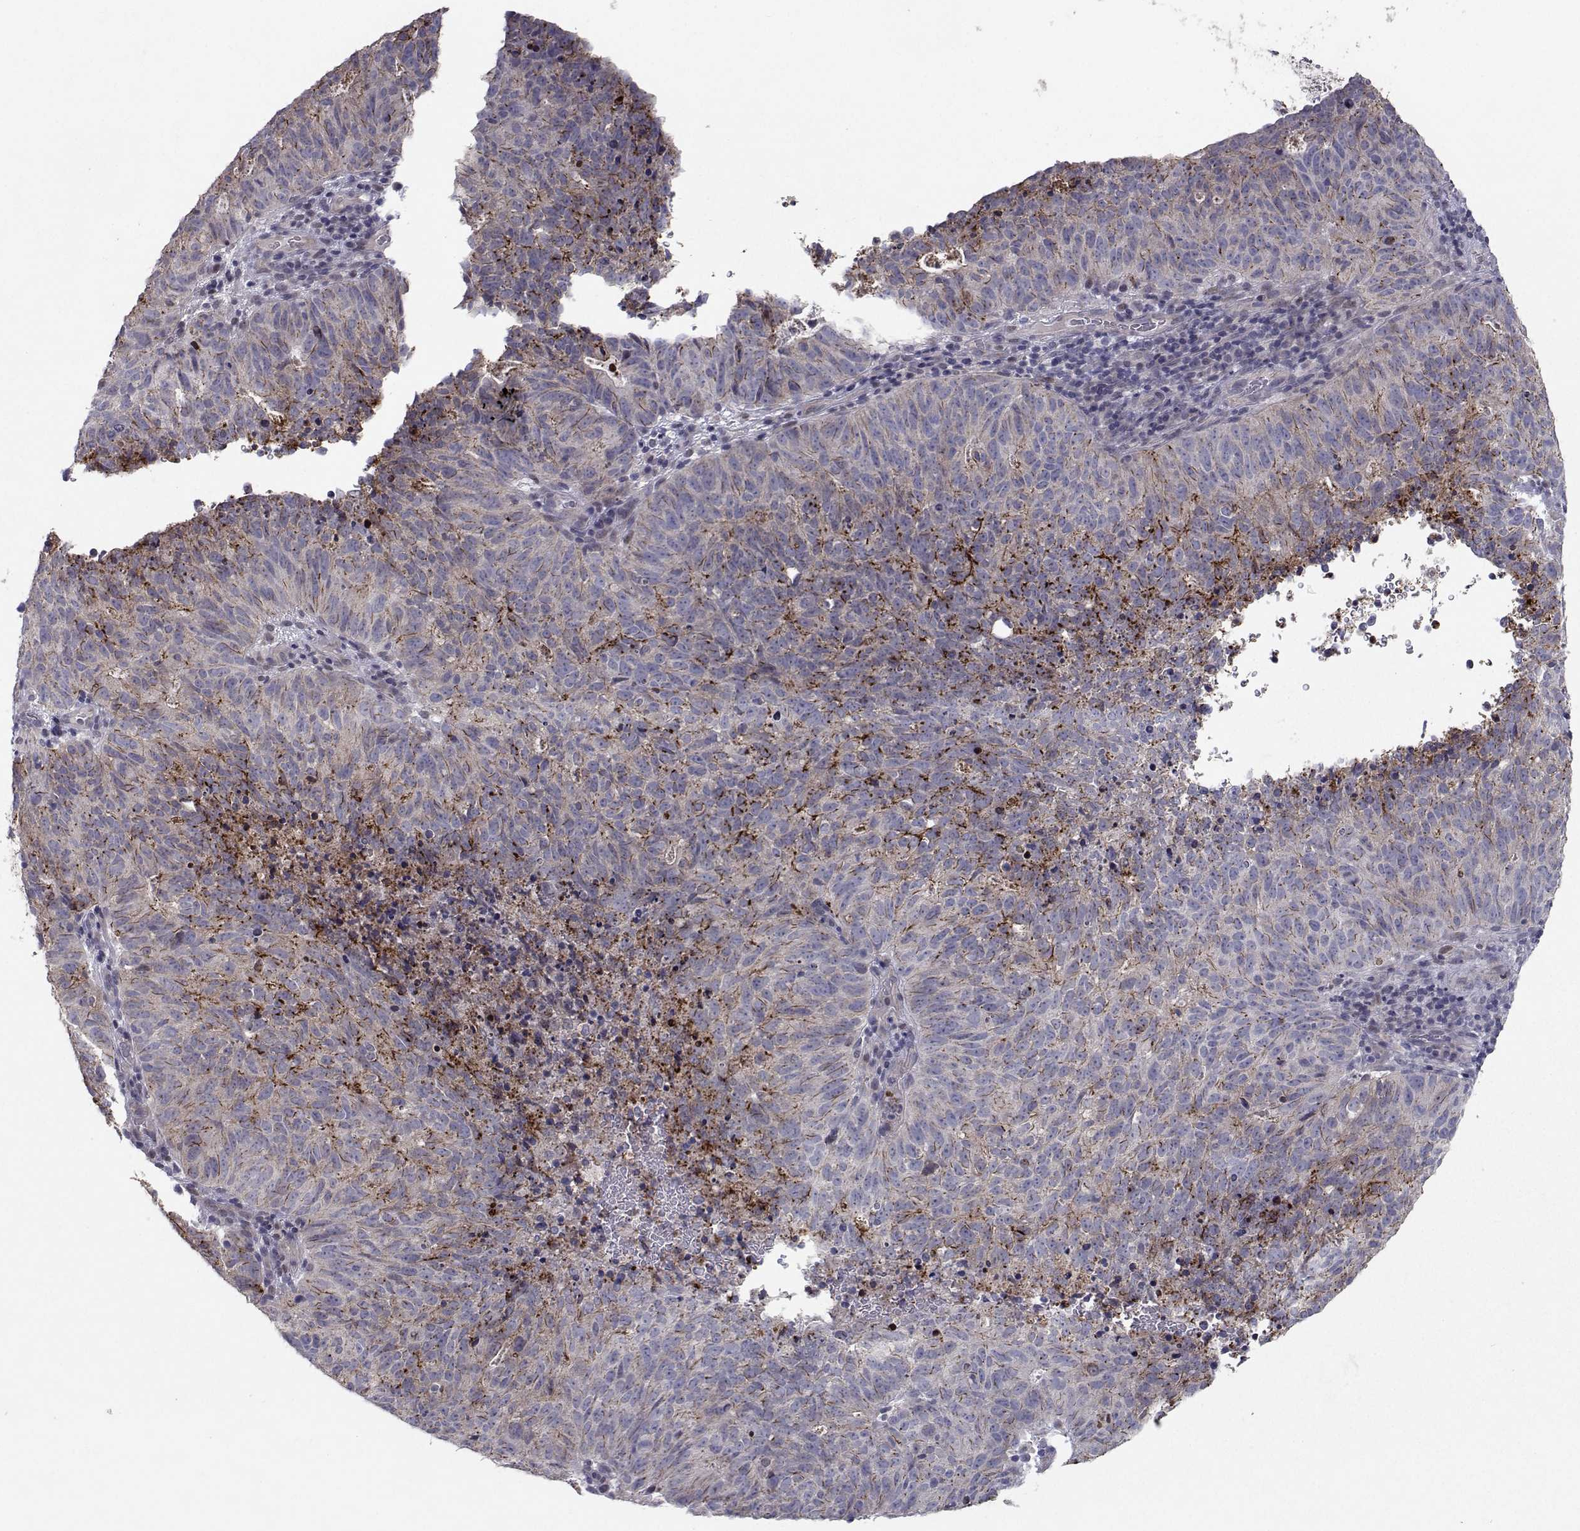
{"staining": {"intensity": "negative", "quantity": "none", "location": "none"}, "tissue": "cervical cancer", "cell_type": "Tumor cells", "image_type": "cancer", "snomed": [{"axis": "morphology", "description": "Adenocarcinoma, NOS"}, {"axis": "topography", "description": "Cervix"}], "caption": "This is an immunohistochemistry micrograph of human cervical cancer (adenocarcinoma). There is no expression in tumor cells.", "gene": "RBPJL", "patient": {"sex": "female", "age": 38}}